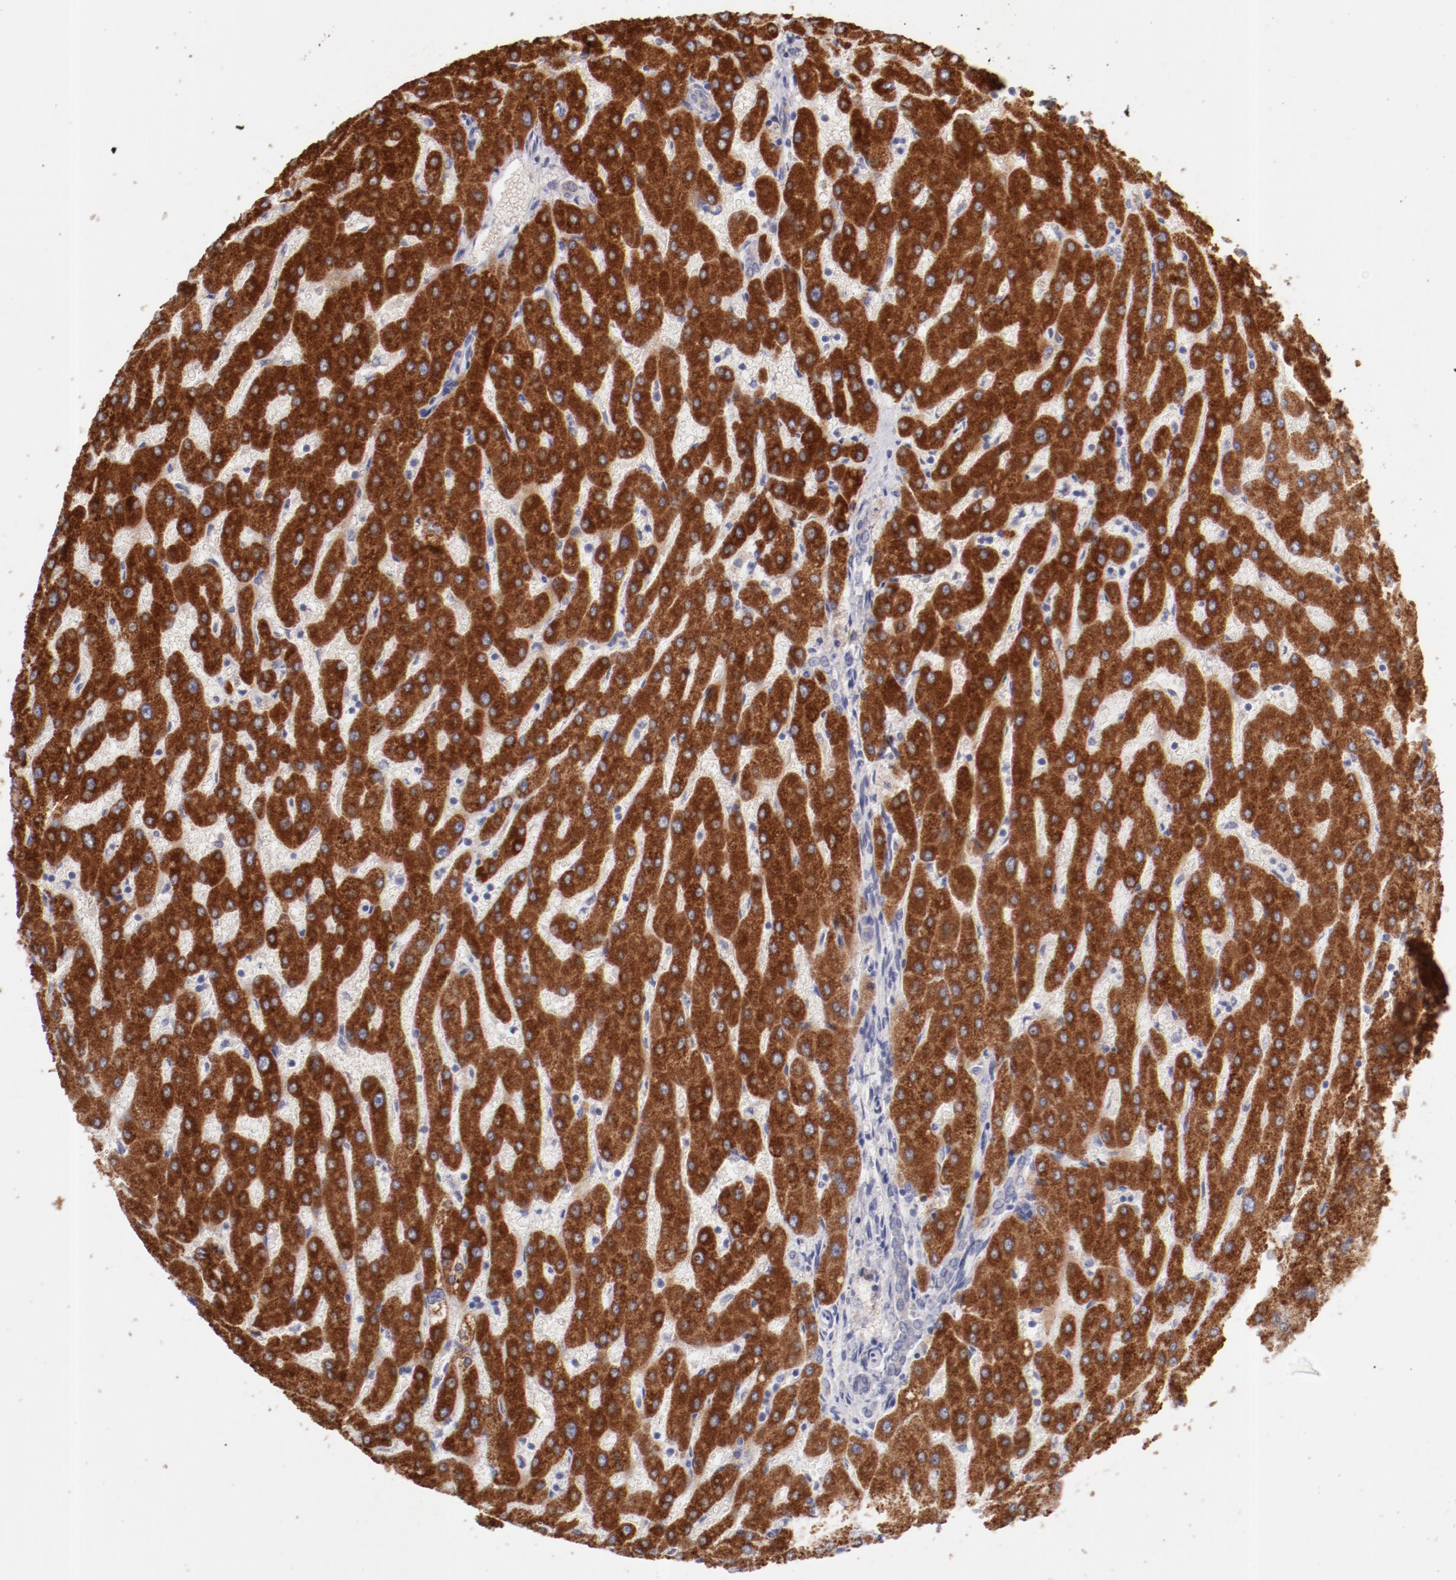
{"staining": {"intensity": "negative", "quantity": "none", "location": "none"}, "tissue": "liver", "cell_type": "Cholangiocytes", "image_type": "normal", "snomed": [{"axis": "morphology", "description": "Normal tissue, NOS"}, {"axis": "topography", "description": "Liver"}], "caption": "Protein analysis of benign liver reveals no significant expression in cholangiocytes. Brightfield microscopy of IHC stained with DAB (brown) and hematoxylin (blue), captured at high magnification.", "gene": "ENTPD5", "patient": {"sex": "male", "age": 67}}